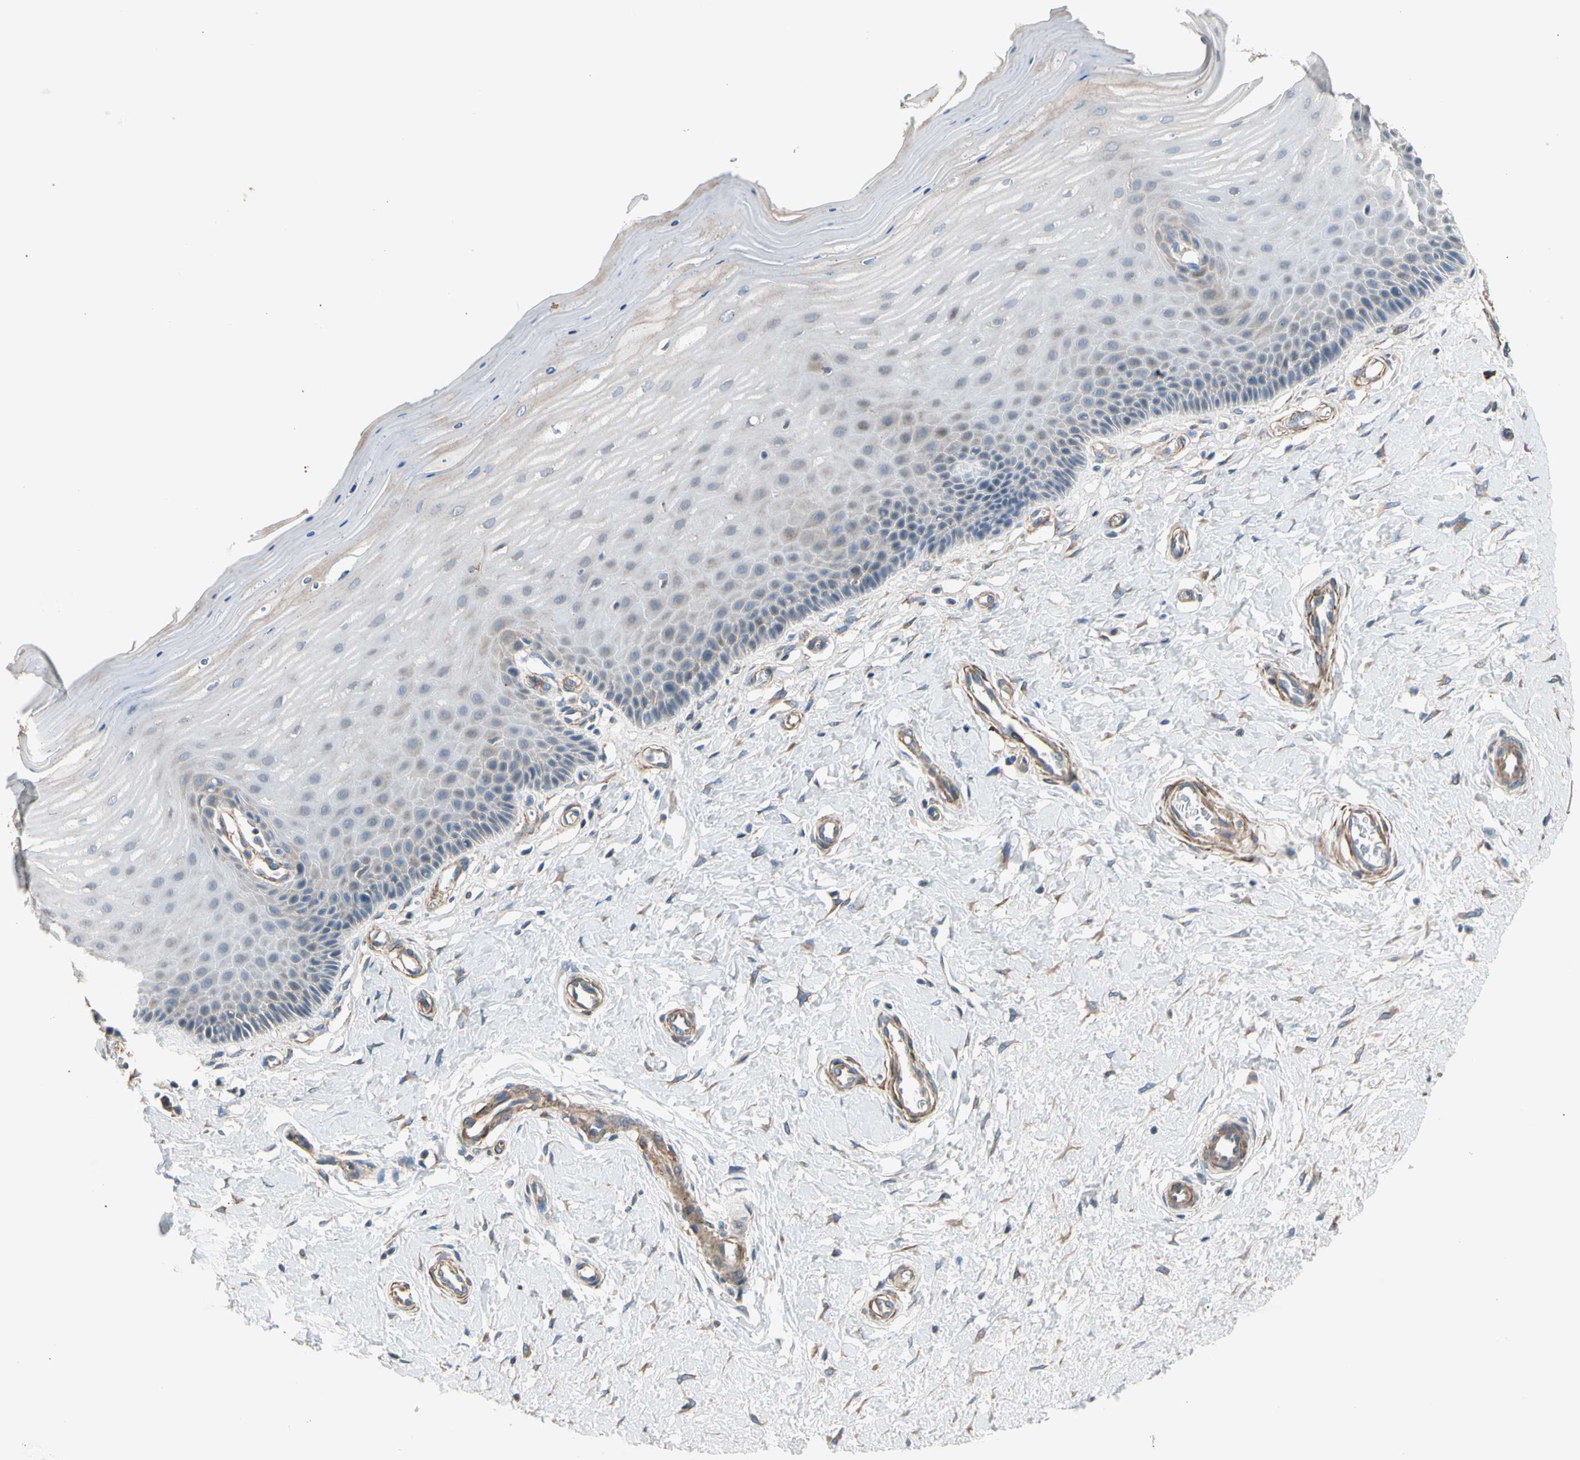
{"staining": {"intensity": "strong", "quantity": ">75%", "location": "cytoplasmic/membranous"}, "tissue": "cervix", "cell_type": "Glandular cells", "image_type": "normal", "snomed": [{"axis": "morphology", "description": "Normal tissue, NOS"}, {"axis": "topography", "description": "Cervix"}], "caption": "This is an image of IHC staining of unremarkable cervix, which shows strong expression in the cytoplasmic/membranous of glandular cells.", "gene": "LIMK2", "patient": {"sex": "female", "age": 55}}